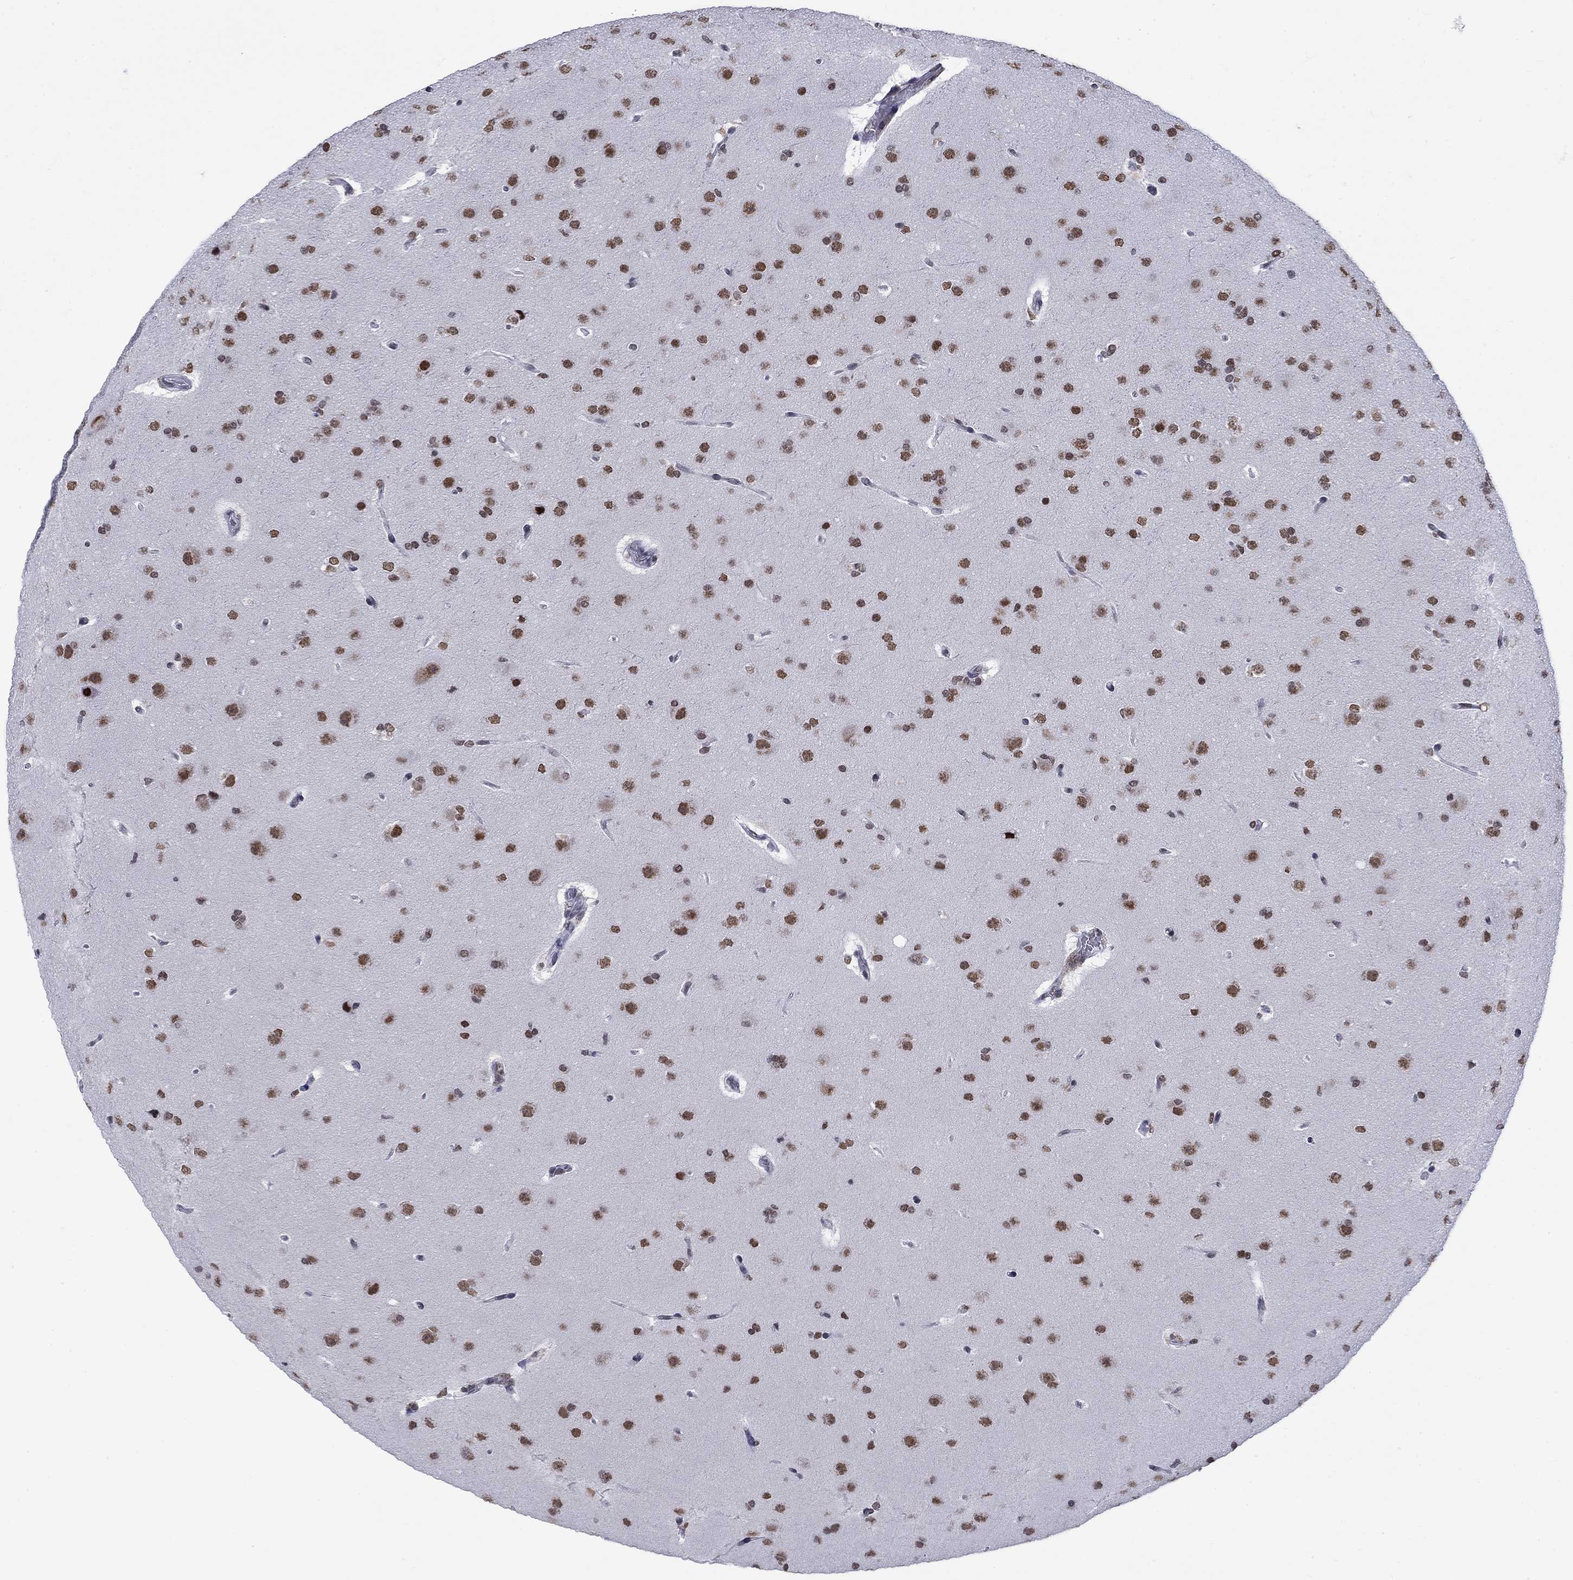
{"staining": {"intensity": "strong", "quantity": ">75%", "location": "nuclear"}, "tissue": "glioma", "cell_type": "Tumor cells", "image_type": "cancer", "snomed": [{"axis": "morphology", "description": "Glioma, malignant, NOS"}, {"axis": "topography", "description": "Cerebral cortex"}], "caption": "Glioma stained with DAB (3,3'-diaminobenzidine) immunohistochemistry displays high levels of strong nuclear staining in approximately >75% of tumor cells.", "gene": "NPAS3", "patient": {"sex": "male", "age": 58}}